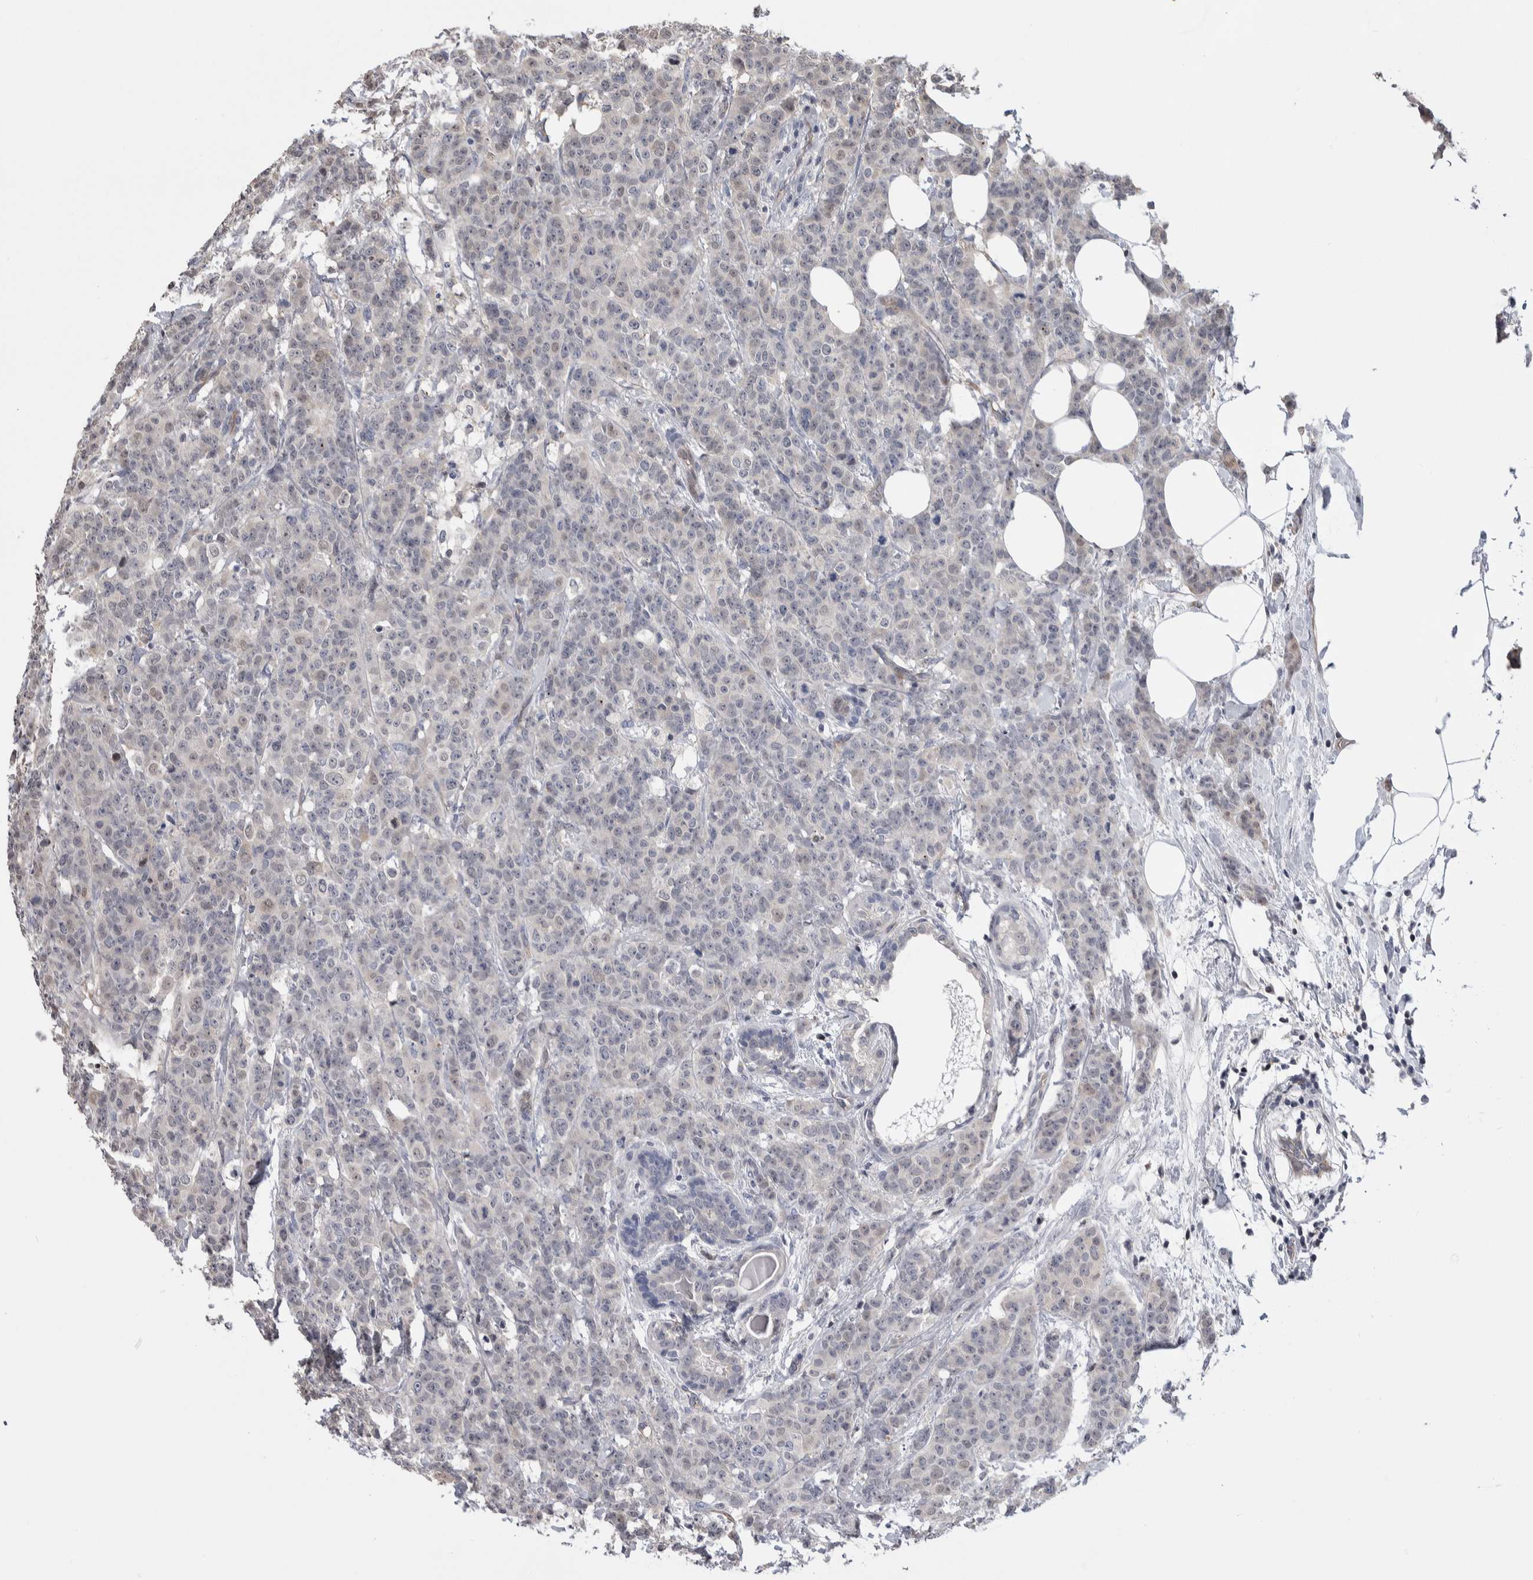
{"staining": {"intensity": "negative", "quantity": "none", "location": "none"}, "tissue": "breast cancer", "cell_type": "Tumor cells", "image_type": "cancer", "snomed": [{"axis": "morphology", "description": "Normal tissue, NOS"}, {"axis": "morphology", "description": "Duct carcinoma"}, {"axis": "topography", "description": "Breast"}], "caption": "Breast intraductal carcinoma stained for a protein using IHC displays no expression tumor cells.", "gene": "ZBTB49", "patient": {"sex": "female", "age": 40}}